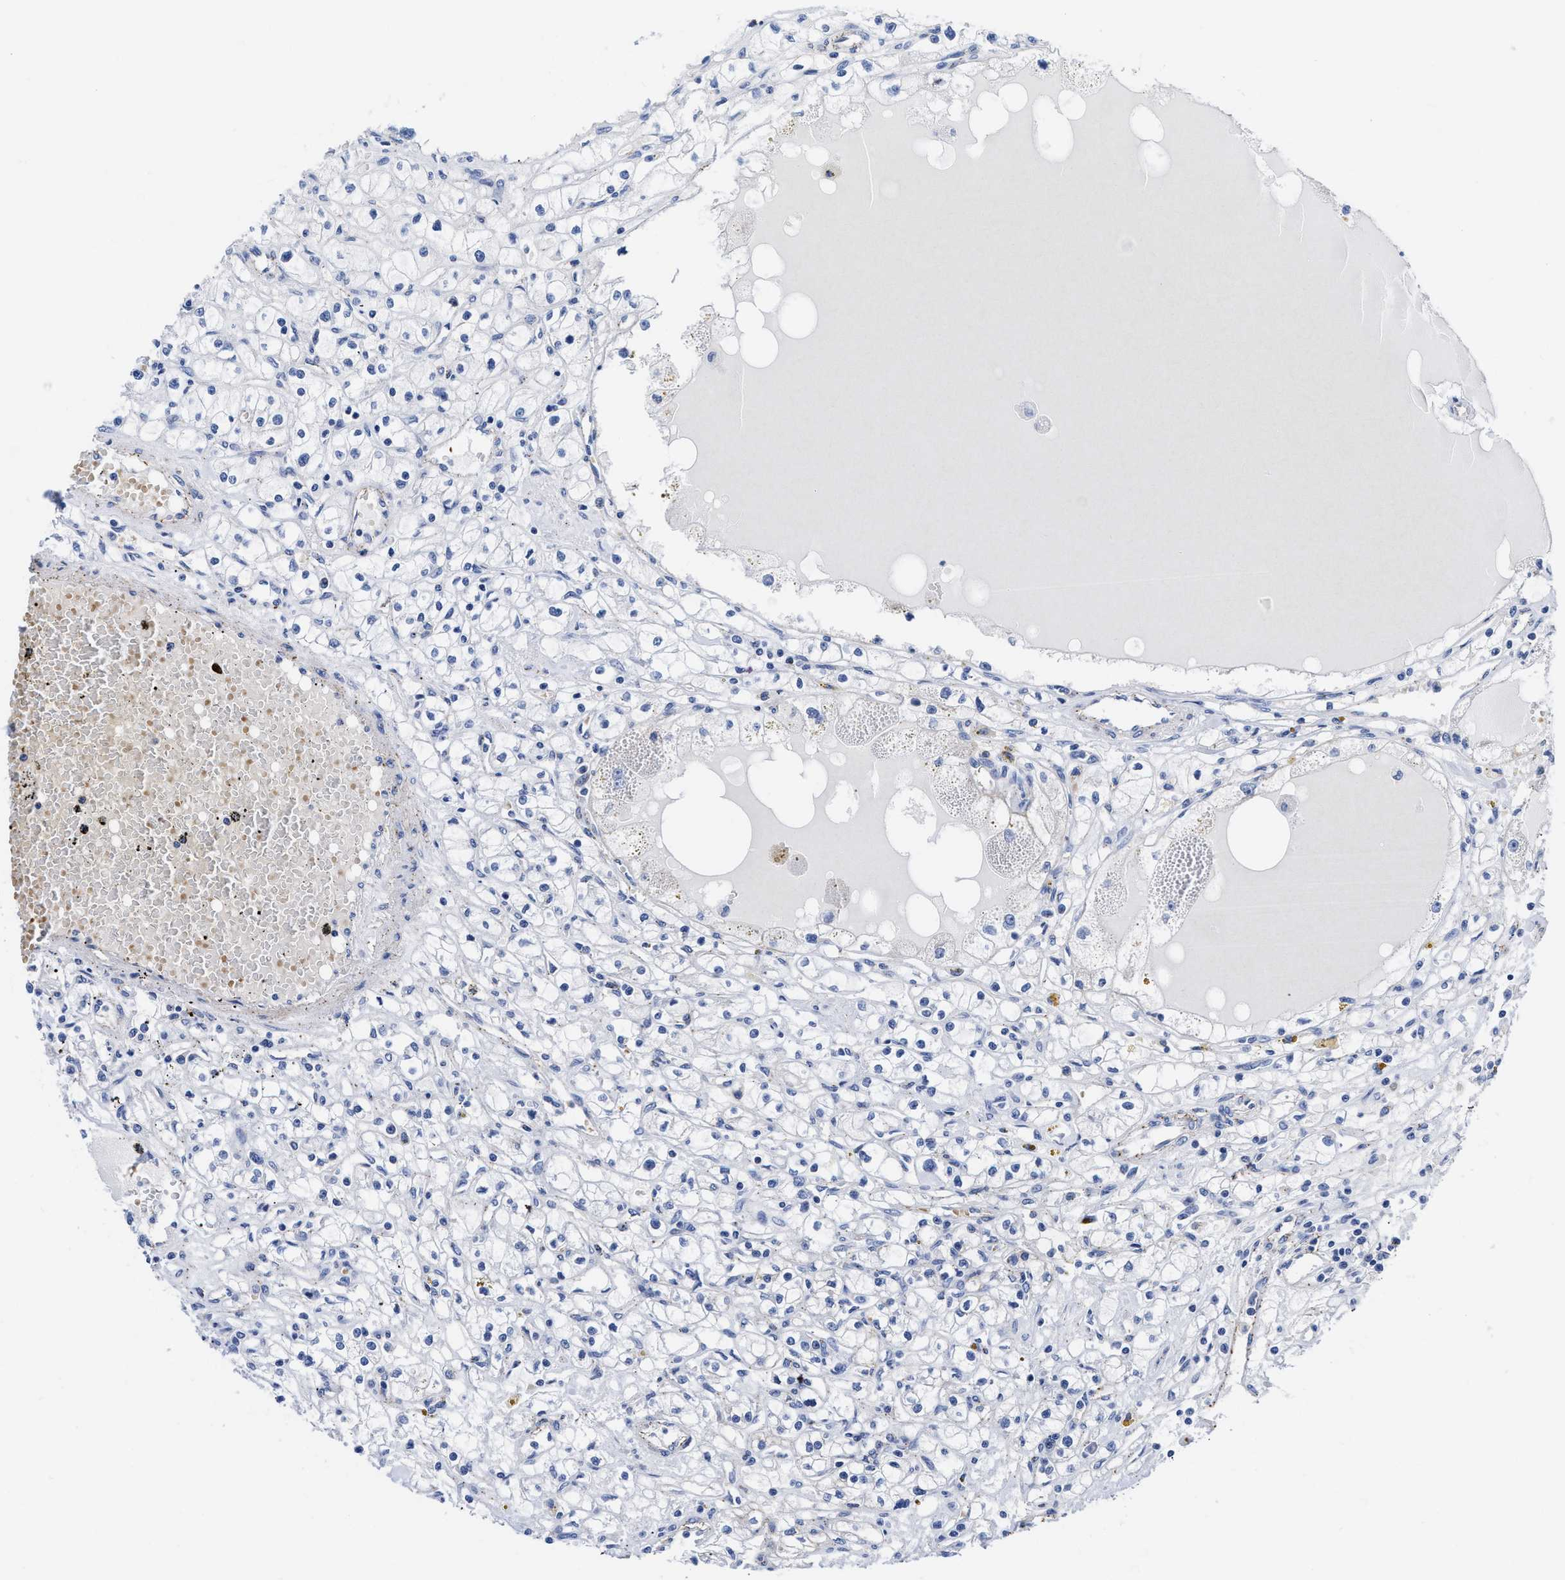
{"staining": {"intensity": "negative", "quantity": "none", "location": "none"}, "tissue": "renal cancer", "cell_type": "Tumor cells", "image_type": "cancer", "snomed": [{"axis": "morphology", "description": "Adenocarcinoma, NOS"}, {"axis": "topography", "description": "Kidney"}], "caption": "IHC photomicrograph of neoplastic tissue: human adenocarcinoma (renal) stained with DAB (3,3'-diaminobenzidine) displays no significant protein staining in tumor cells.", "gene": "KCNMB3", "patient": {"sex": "male", "age": 56}}